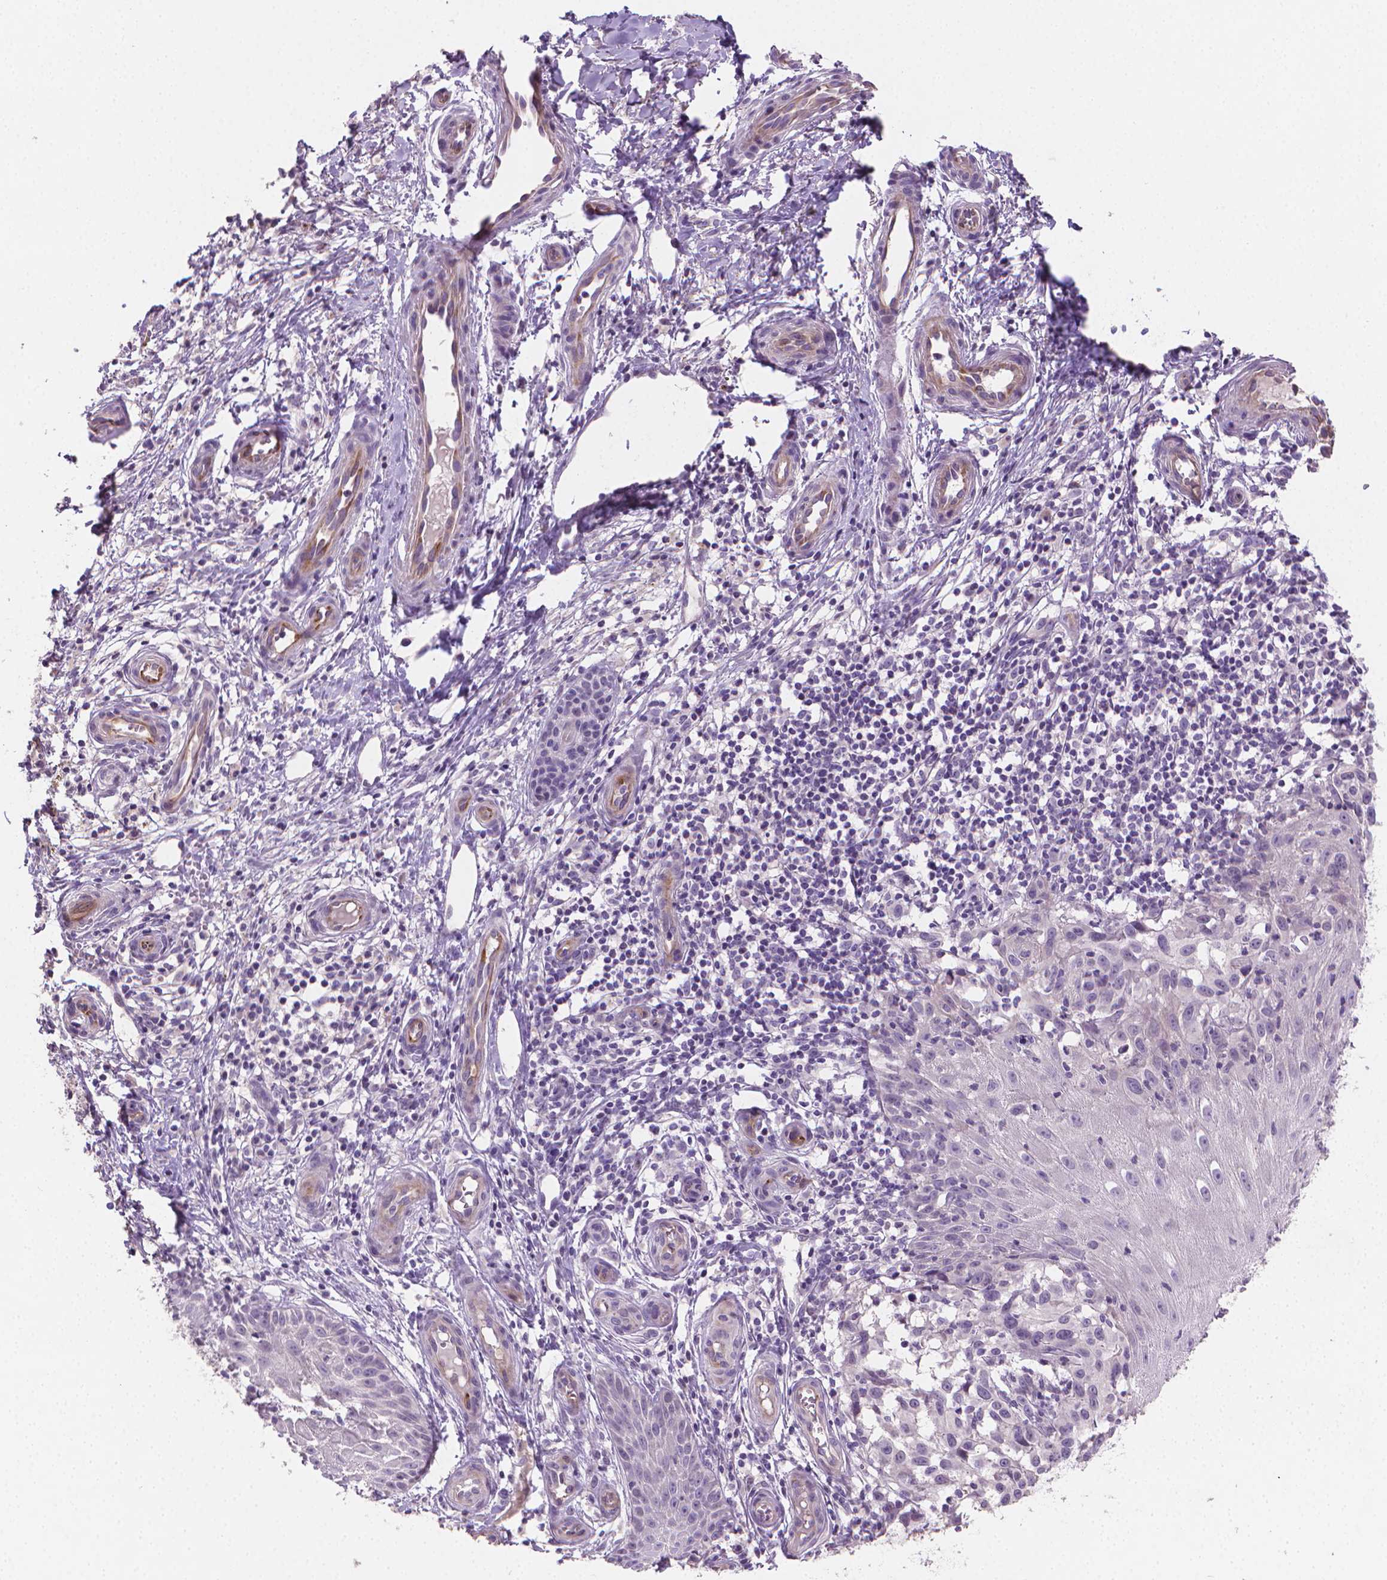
{"staining": {"intensity": "negative", "quantity": "none", "location": "none"}, "tissue": "melanoma", "cell_type": "Tumor cells", "image_type": "cancer", "snomed": [{"axis": "morphology", "description": "Malignant melanoma, NOS"}, {"axis": "topography", "description": "Skin"}], "caption": "Immunohistochemistry of human melanoma exhibits no positivity in tumor cells. (Stains: DAB IHC with hematoxylin counter stain, Microscopy: brightfield microscopy at high magnification).", "gene": "CLXN", "patient": {"sex": "female", "age": 53}}